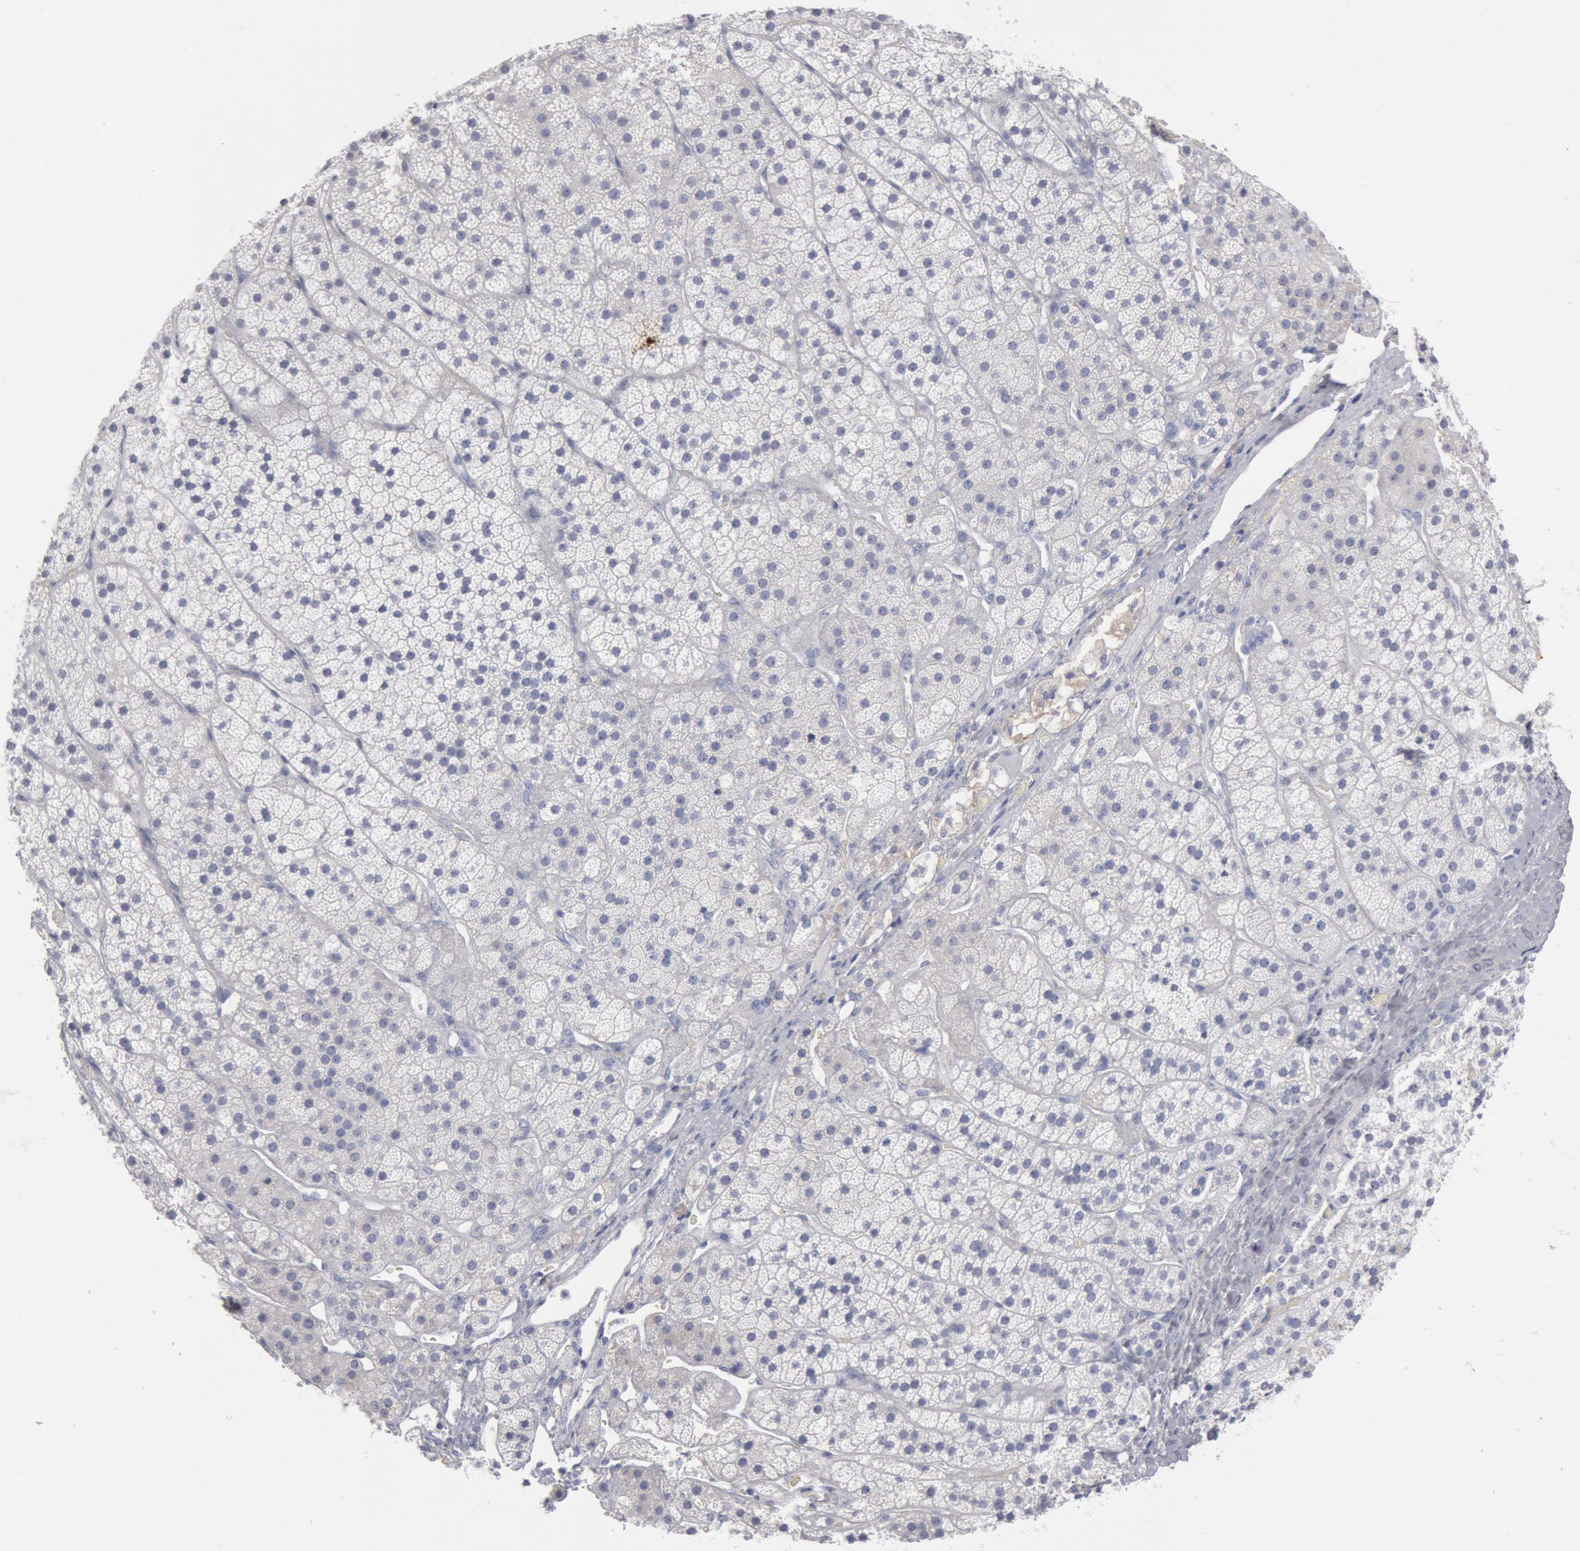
{"staining": {"intensity": "negative", "quantity": "none", "location": "none"}, "tissue": "adrenal gland", "cell_type": "Glandular cells", "image_type": "normal", "snomed": [{"axis": "morphology", "description": "Normal tissue, NOS"}, {"axis": "topography", "description": "Adrenal gland"}], "caption": "Immunohistochemical staining of unremarkable human adrenal gland reveals no significant expression in glandular cells.", "gene": "FOXA2", "patient": {"sex": "female", "age": 44}}